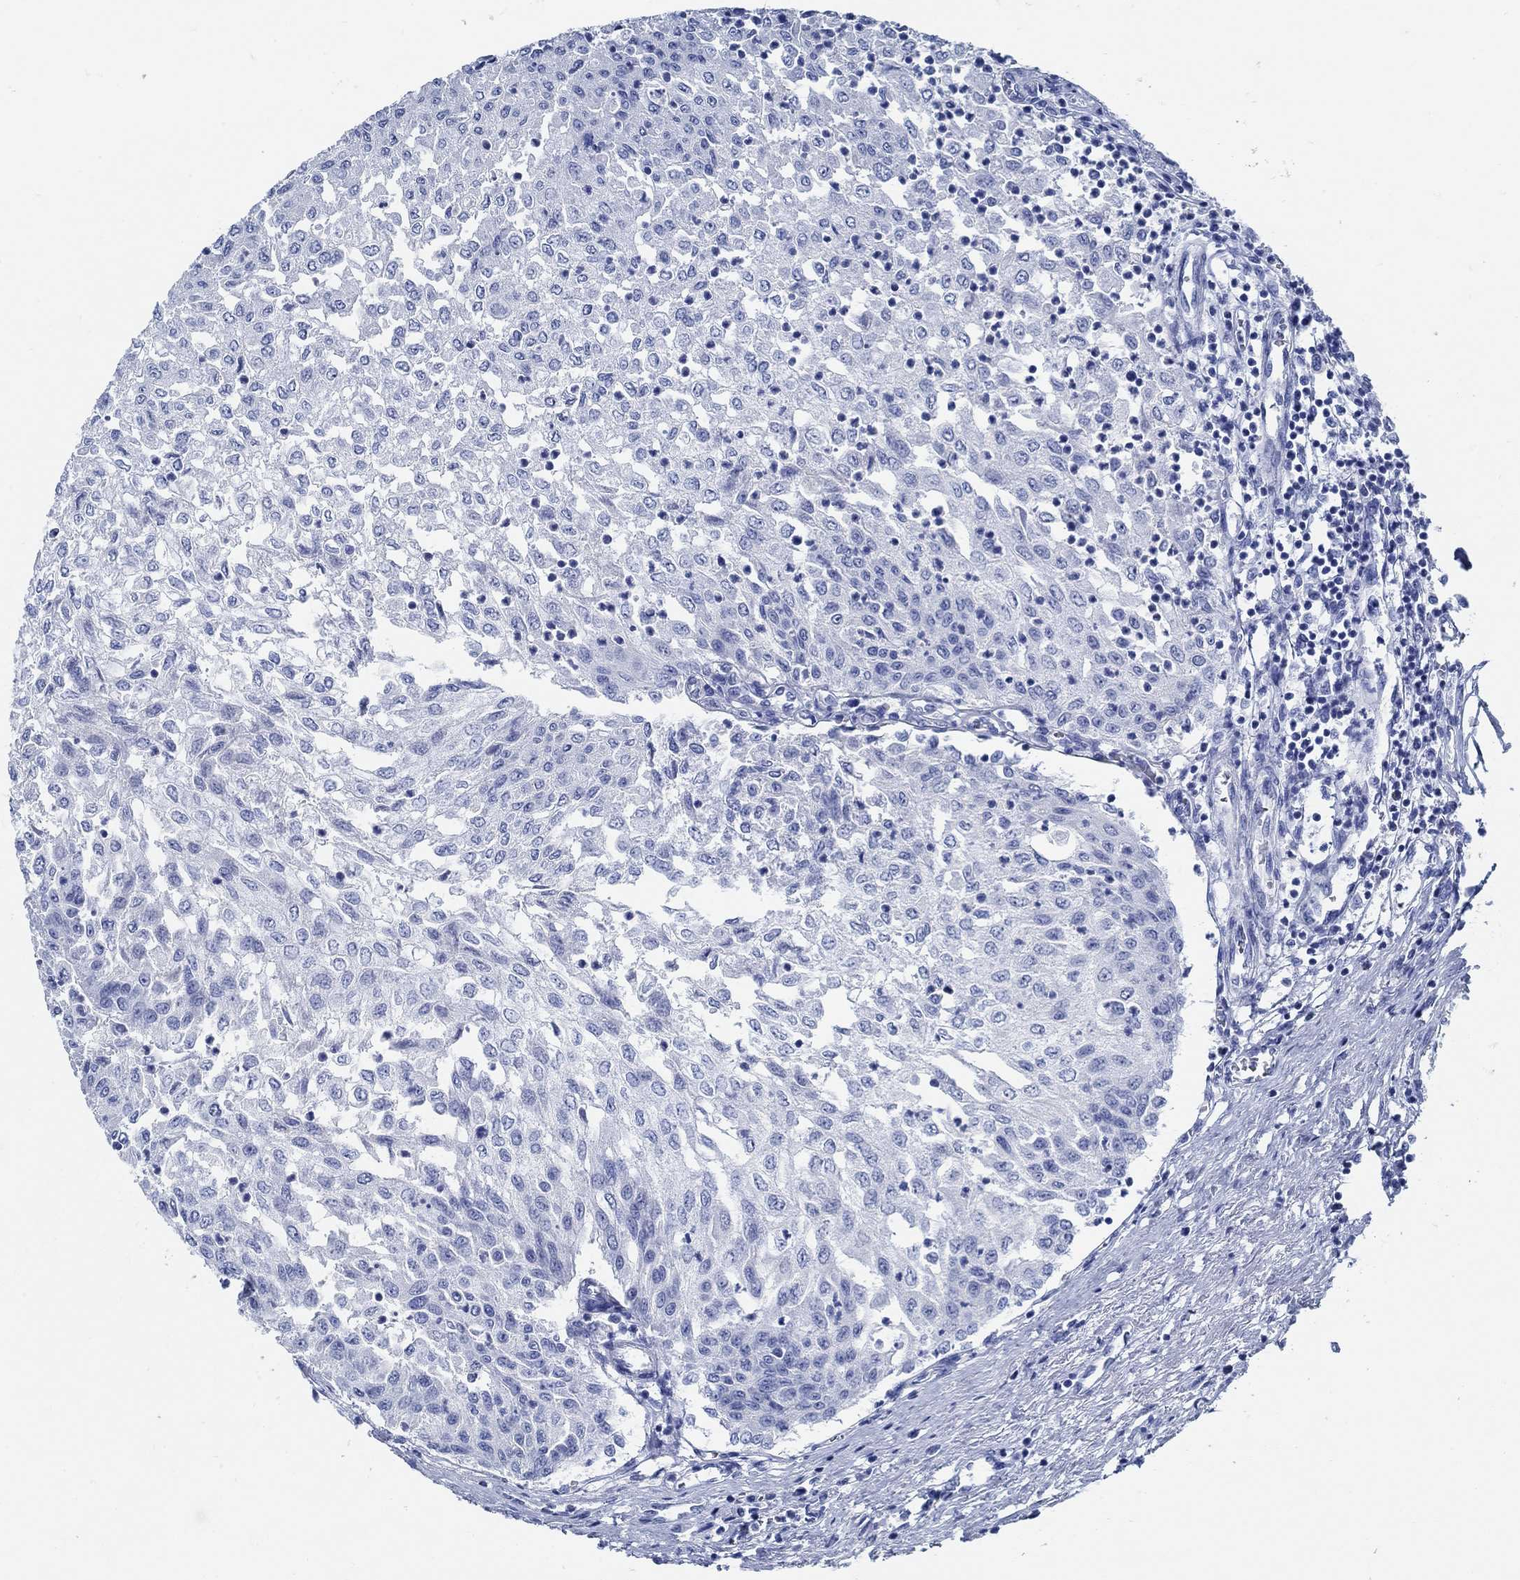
{"staining": {"intensity": "negative", "quantity": "none", "location": "none"}, "tissue": "urothelial cancer", "cell_type": "Tumor cells", "image_type": "cancer", "snomed": [{"axis": "morphology", "description": "Urothelial carcinoma, Low grade"}, {"axis": "topography", "description": "Urinary bladder"}], "caption": "Micrograph shows no protein expression in tumor cells of low-grade urothelial carcinoma tissue.", "gene": "SLC45A1", "patient": {"sex": "male", "age": 78}}